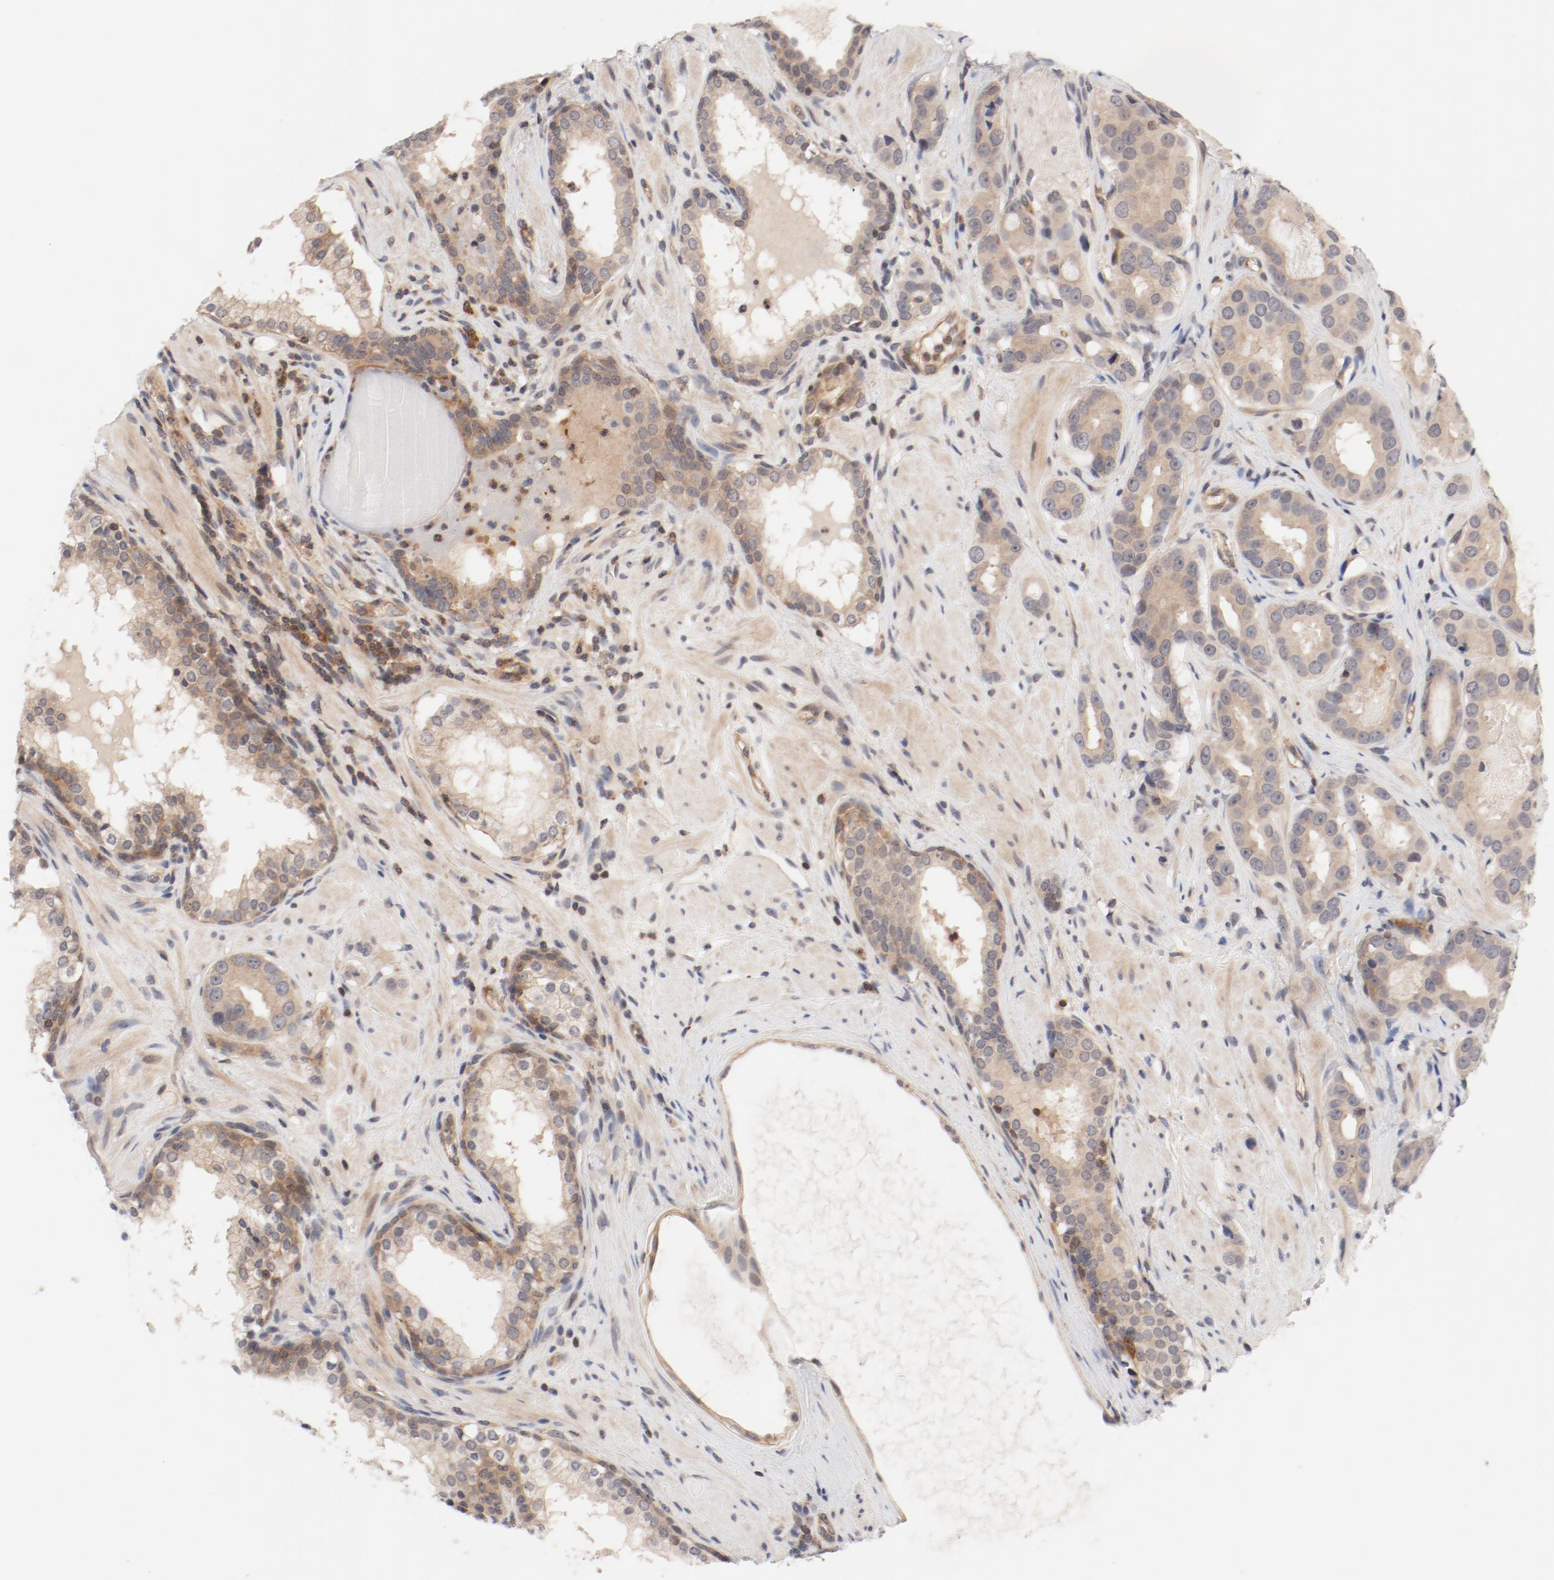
{"staining": {"intensity": "weak", "quantity": ">75%", "location": "cytoplasmic/membranous"}, "tissue": "prostate cancer", "cell_type": "Tumor cells", "image_type": "cancer", "snomed": [{"axis": "morphology", "description": "Adenocarcinoma, Low grade"}, {"axis": "topography", "description": "Prostate"}], "caption": "This micrograph displays prostate cancer (adenocarcinoma (low-grade)) stained with immunohistochemistry to label a protein in brown. The cytoplasmic/membranous of tumor cells show weak positivity for the protein. Nuclei are counter-stained blue.", "gene": "ZNF267", "patient": {"sex": "male", "age": 59}}